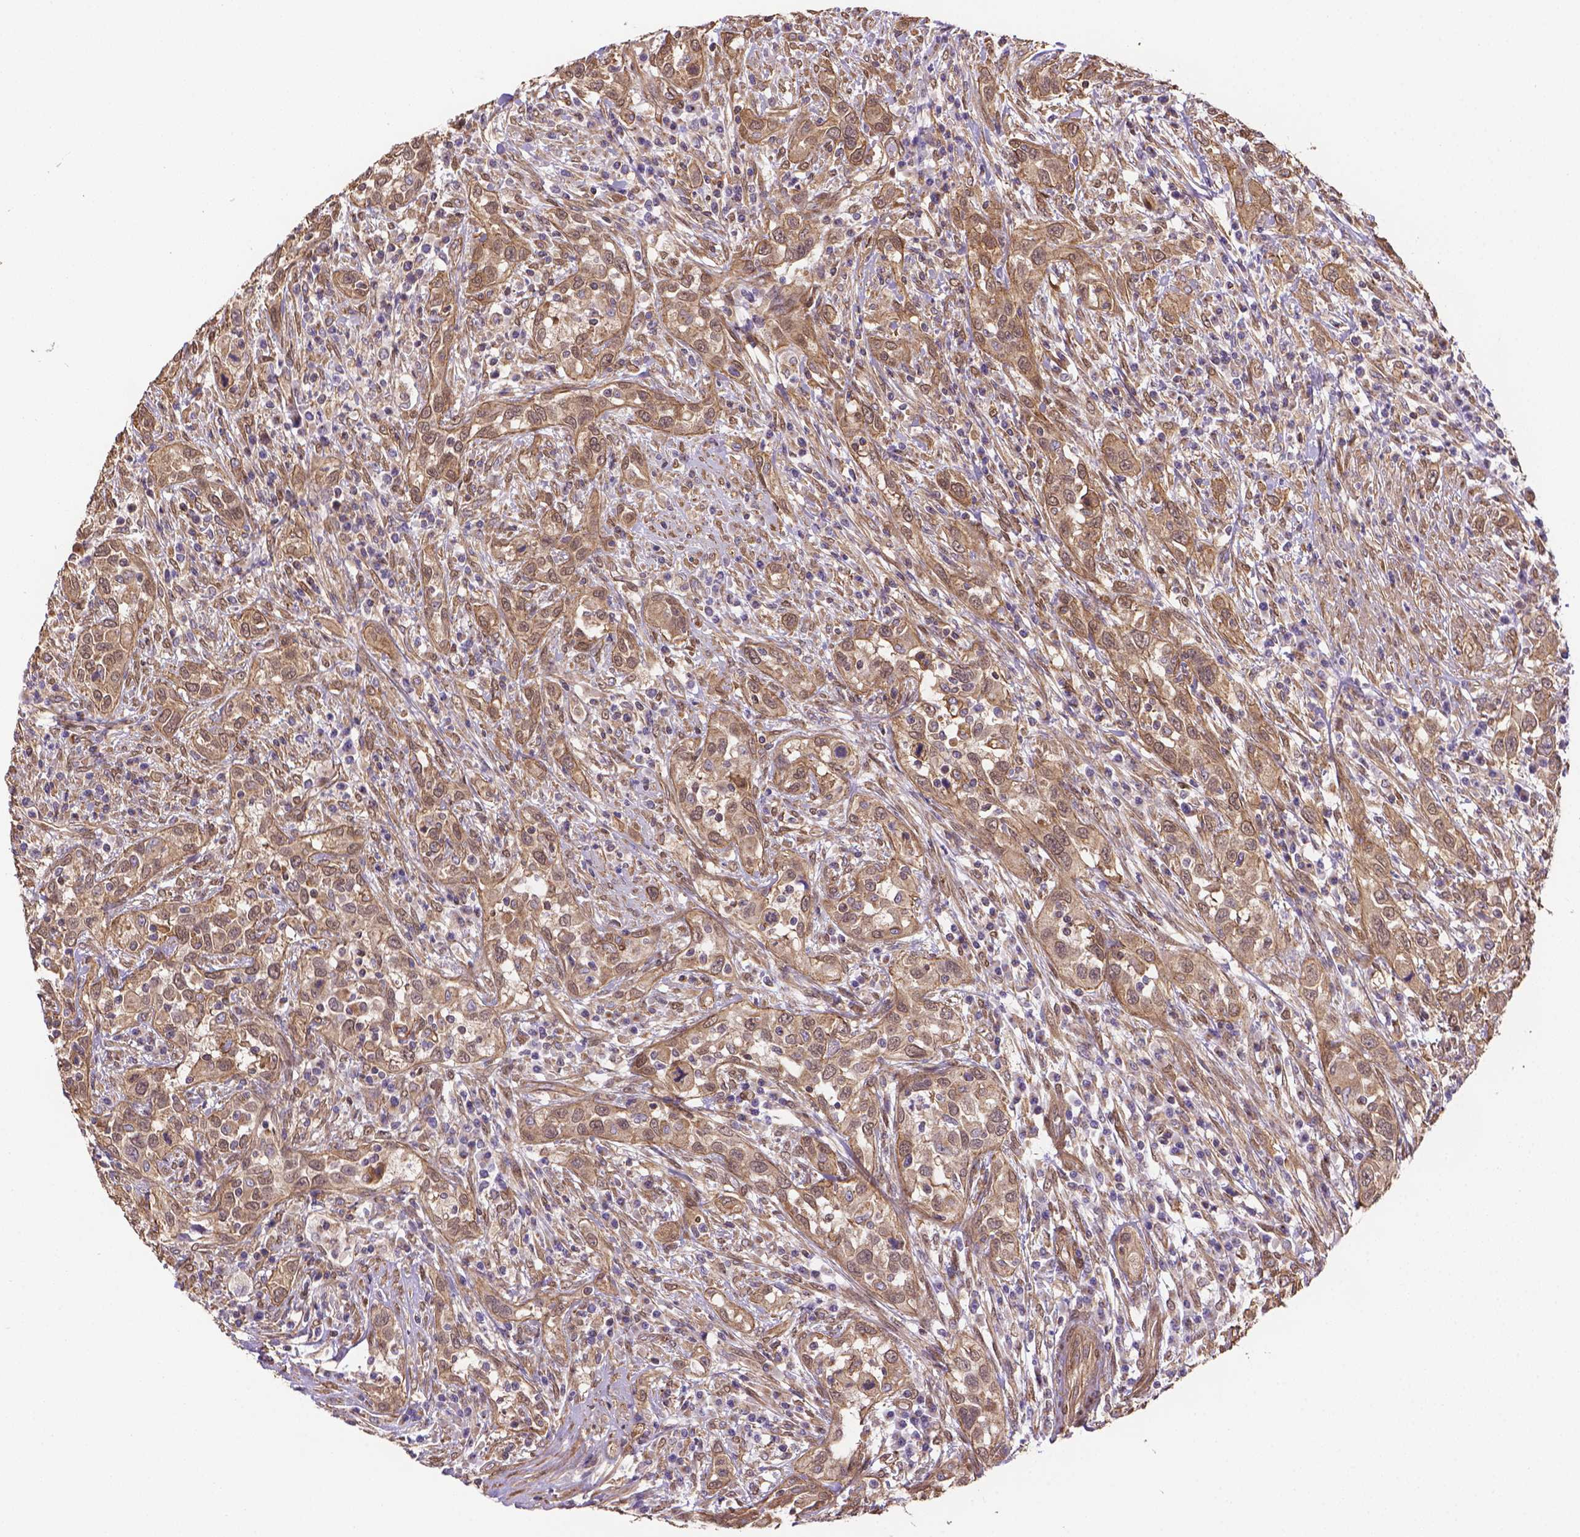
{"staining": {"intensity": "weak", "quantity": ">75%", "location": "cytoplasmic/membranous"}, "tissue": "urothelial cancer", "cell_type": "Tumor cells", "image_type": "cancer", "snomed": [{"axis": "morphology", "description": "Urothelial carcinoma, NOS"}, {"axis": "morphology", "description": "Urothelial carcinoma, High grade"}, {"axis": "topography", "description": "Urinary bladder"}], "caption": "Human urothelial carcinoma (high-grade) stained with a brown dye exhibits weak cytoplasmic/membranous positive positivity in about >75% of tumor cells.", "gene": "YAP1", "patient": {"sex": "female", "age": 64}}